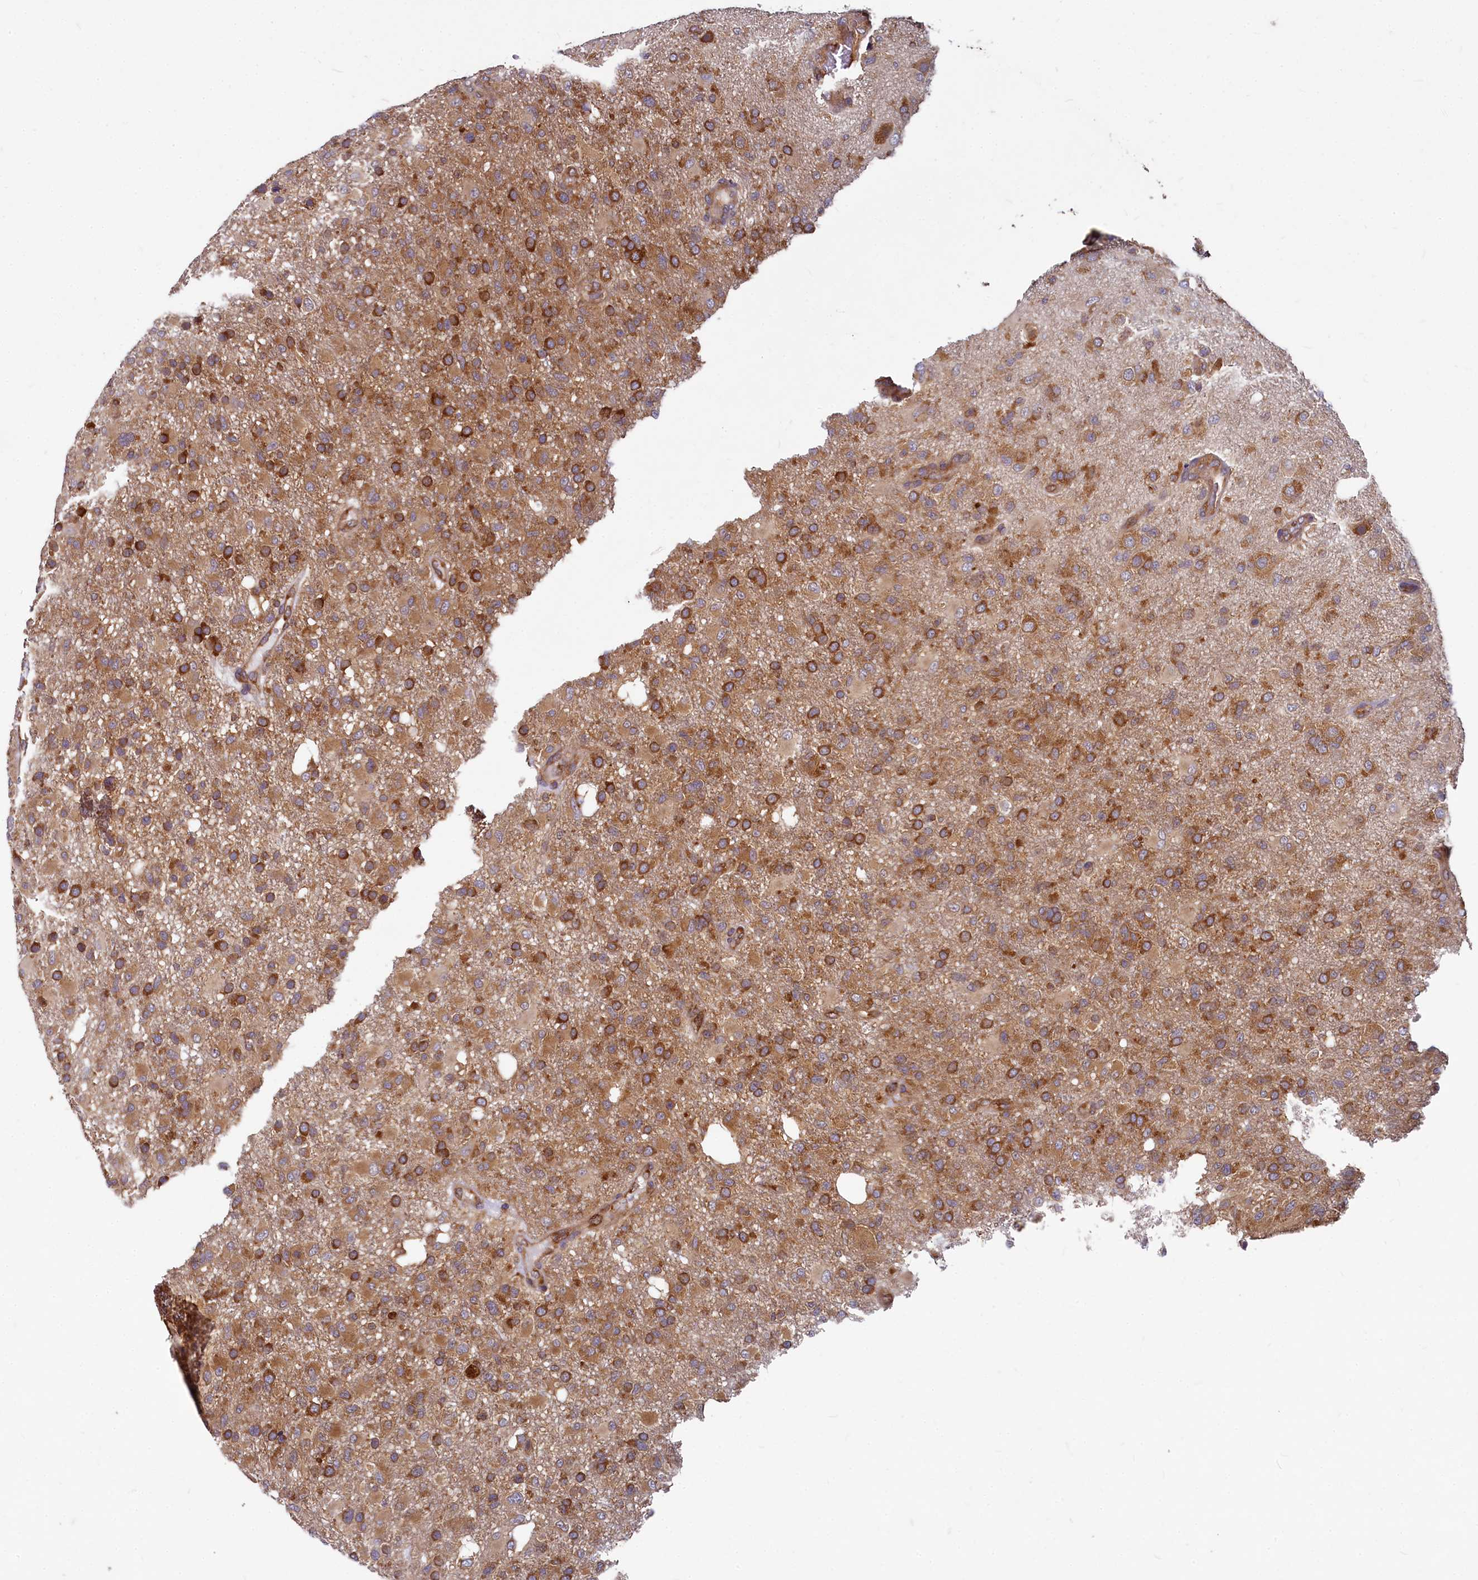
{"staining": {"intensity": "strong", "quantity": ">75%", "location": "cytoplasmic/membranous"}, "tissue": "glioma", "cell_type": "Tumor cells", "image_type": "cancer", "snomed": [{"axis": "morphology", "description": "Glioma, malignant, High grade"}, {"axis": "topography", "description": "Brain"}], "caption": "Immunohistochemistry (IHC) of human malignant high-grade glioma demonstrates high levels of strong cytoplasmic/membranous staining in about >75% of tumor cells. The staining was performed using DAB (3,3'-diaminobenzidine) to visualize the protein expression in brown, while the nuclei were stained in blue with hematoxylin (Magnification: 20x).", "gene": "EIF2B2", "patient": {"sex": "female", "age": 74}}